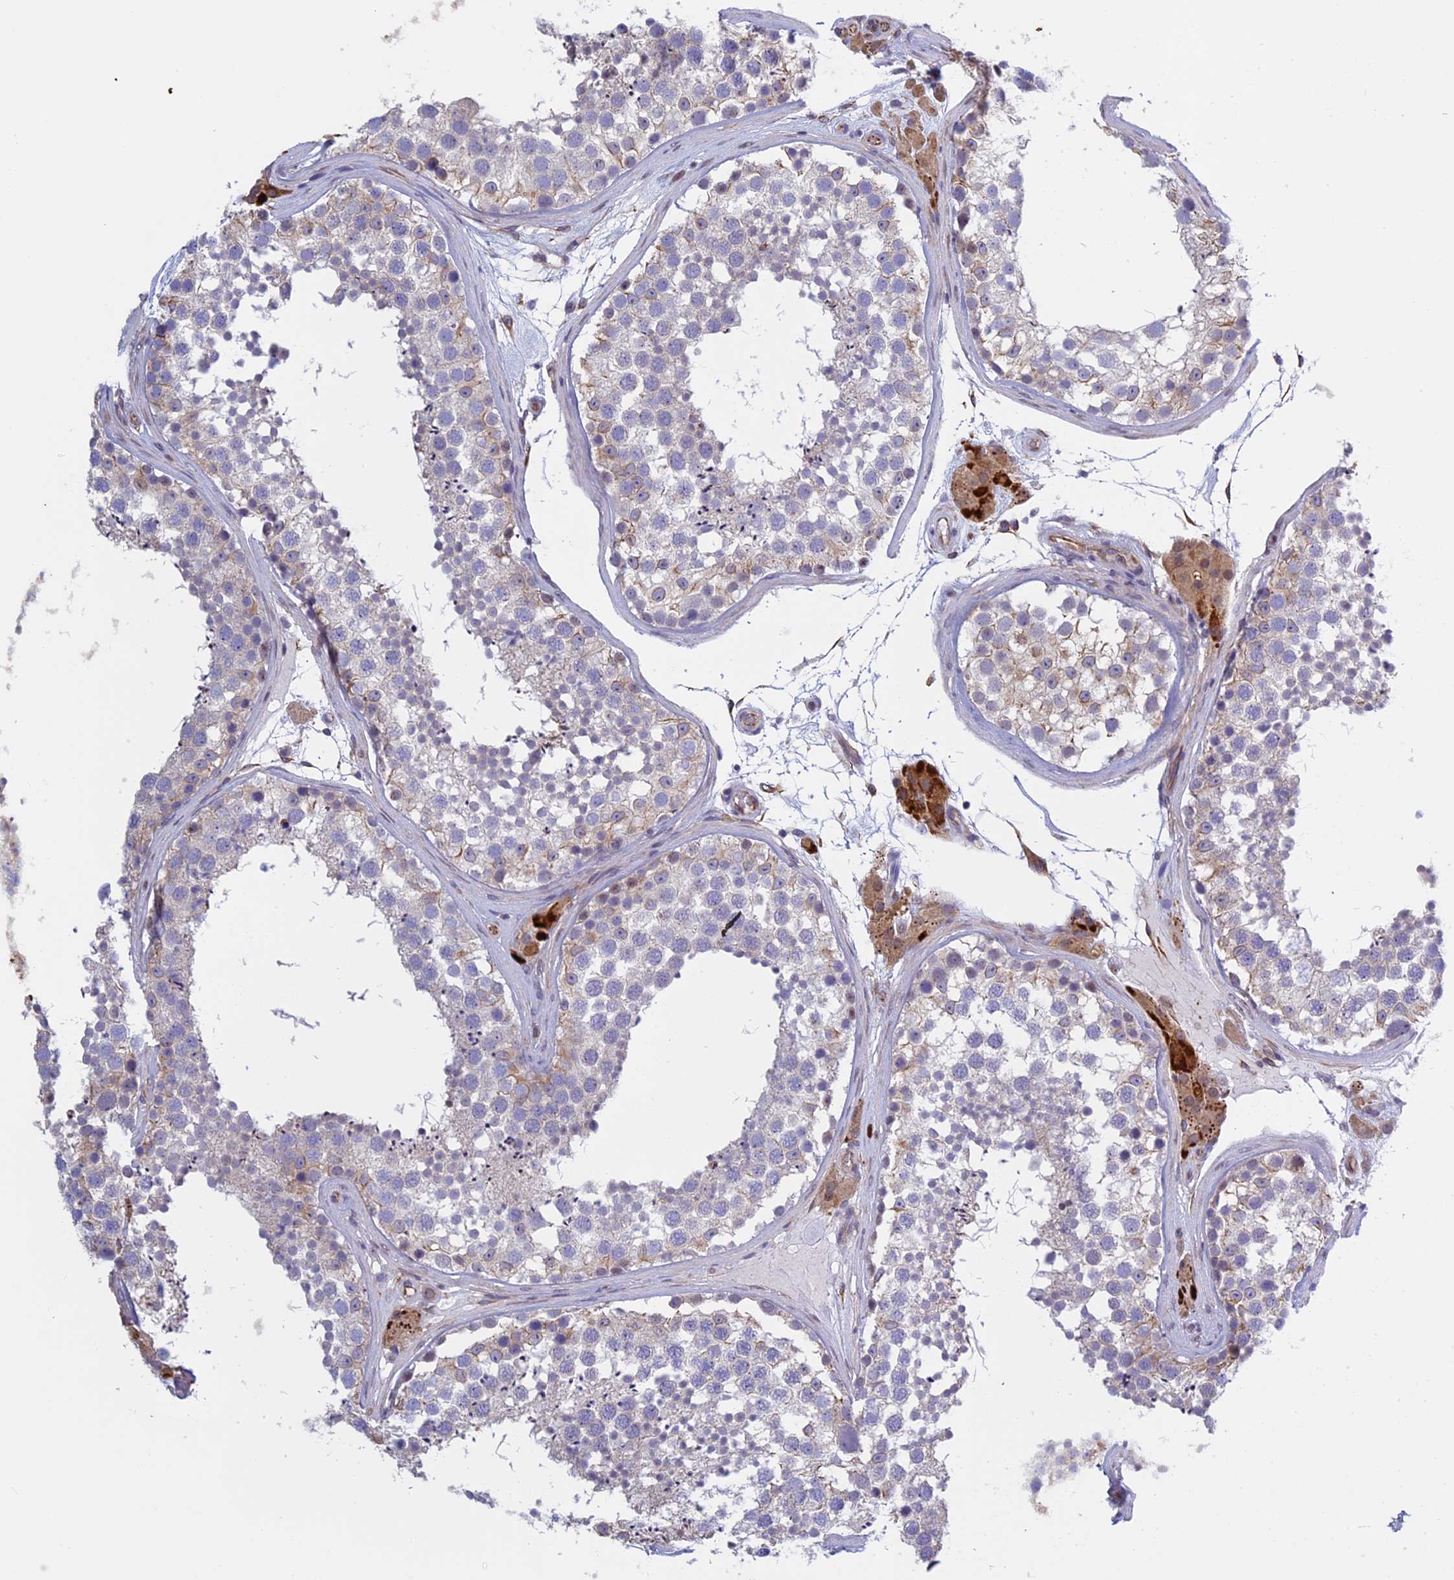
{"staining": {"intensity": "weak", "quantity": "<25%", "location": "cytoplasmic/membranous"}, "tissue": "testis", "cell_type": "Cells in seminiferous ducts", "image_type": "normal", "snomed": [{"axis": "morphology", "description": "Normal tissue, NOS"}, {"axis": "topography", "description": "Testis"}], "caption": "An immunohistochemistry (IHC) micrograph of benign testis is shown. There is no staining in cells in seminiferous ducts of testis. (DAB IHC visualized using brightfield microscopy, high magnification).", "gene": "BCL2L10", "patient": {"sex": "male", "age": 46}}